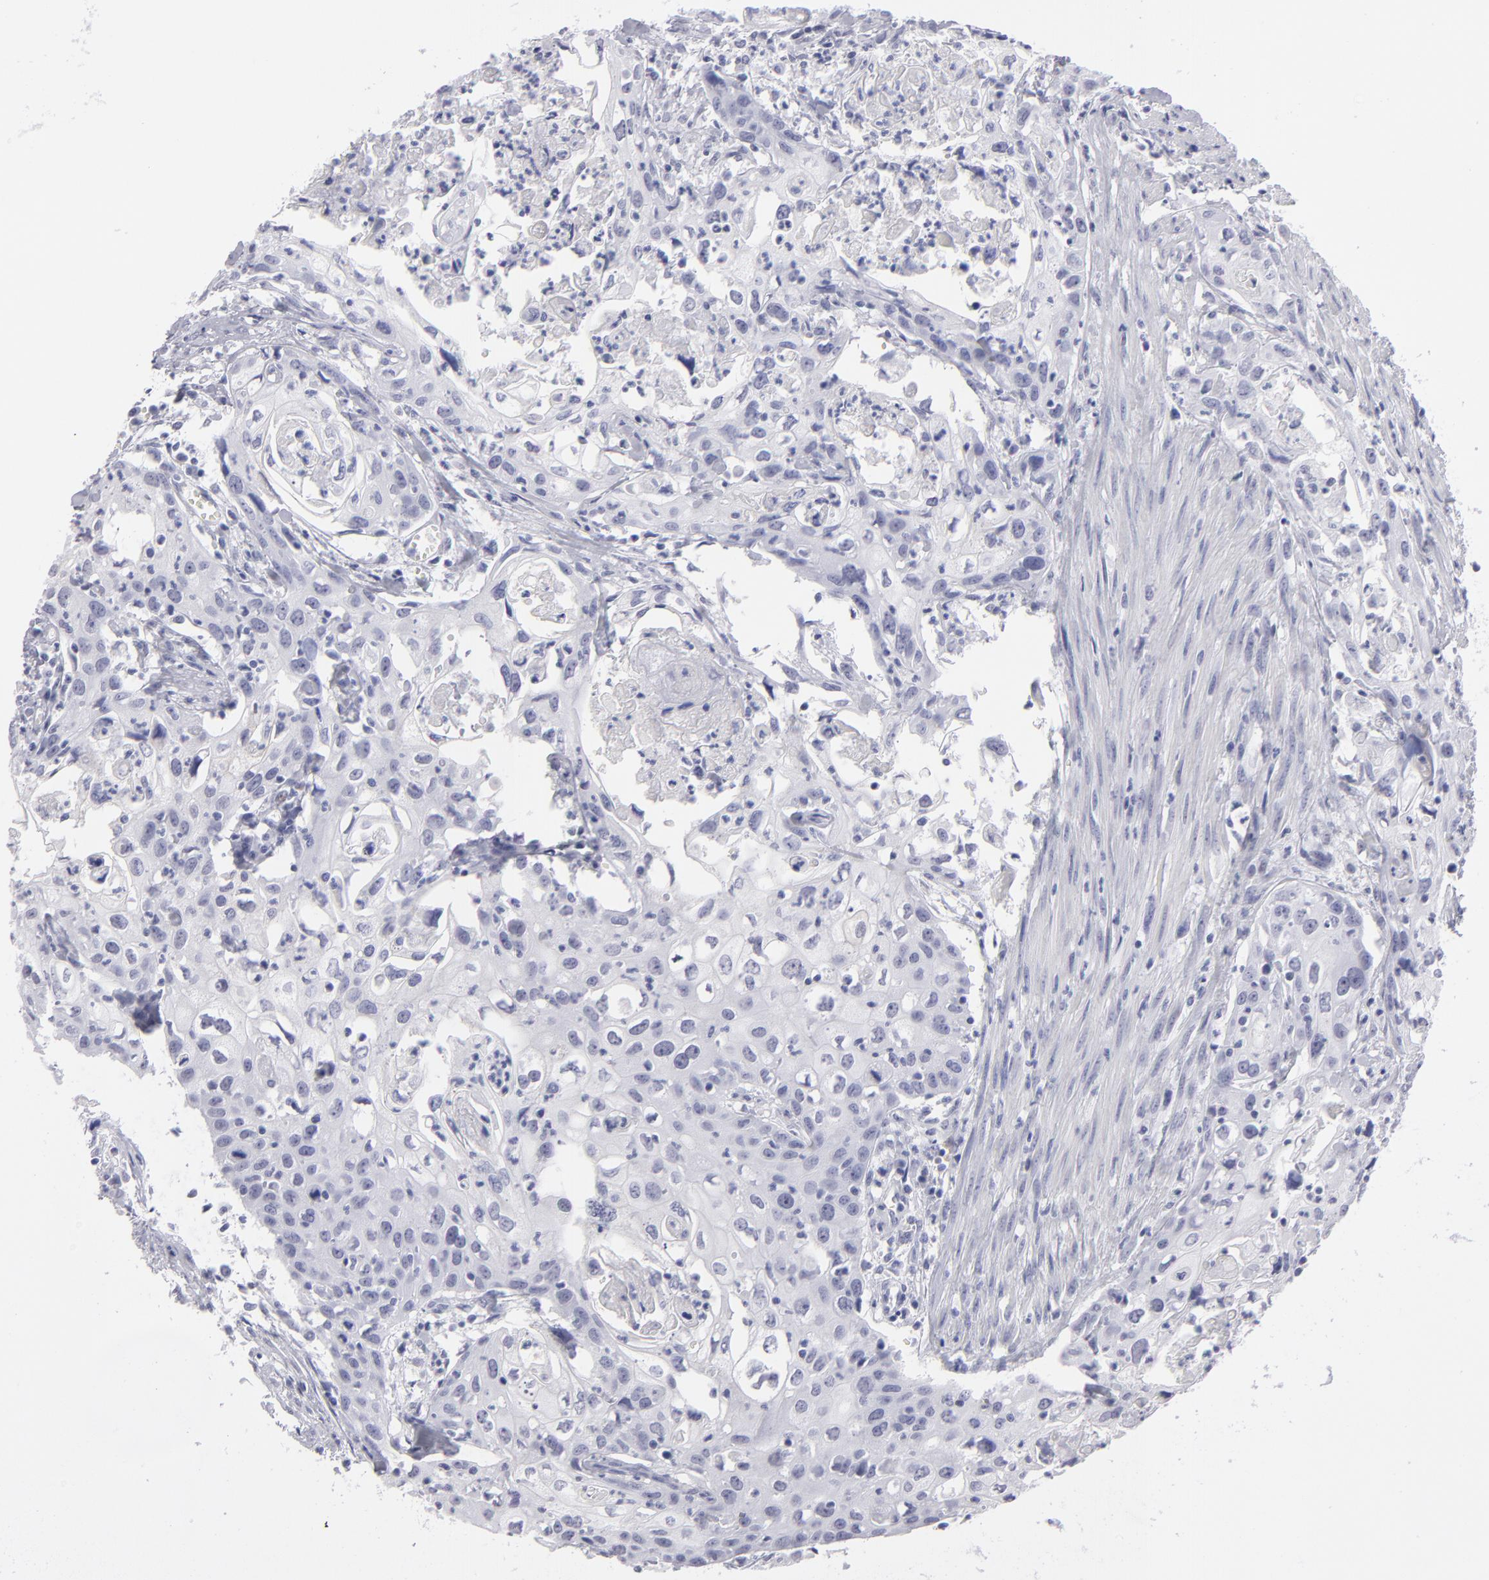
{"staining": {"intensity": "negative", "quantity": "none", "location": "none"}, "tissue": "urothelial cancer", "cell_type": "Tumor cells", "image_type": "cancer", "snomed": [{"axis": "morphology", "description": "Urothelial carcinoma, High grade"}, {"axis": "topography", "description": "Urinary bladder"}], "caption": "DAB immunohistochemical staining of urothelial cancer shows no significant staining in tumor cells. (DAB (3,3'-diaminobenzidine) IHC with hematoxylin counter stain).", "gene": "ALDOB", "patient": {"sex": "male", "age": 54}}